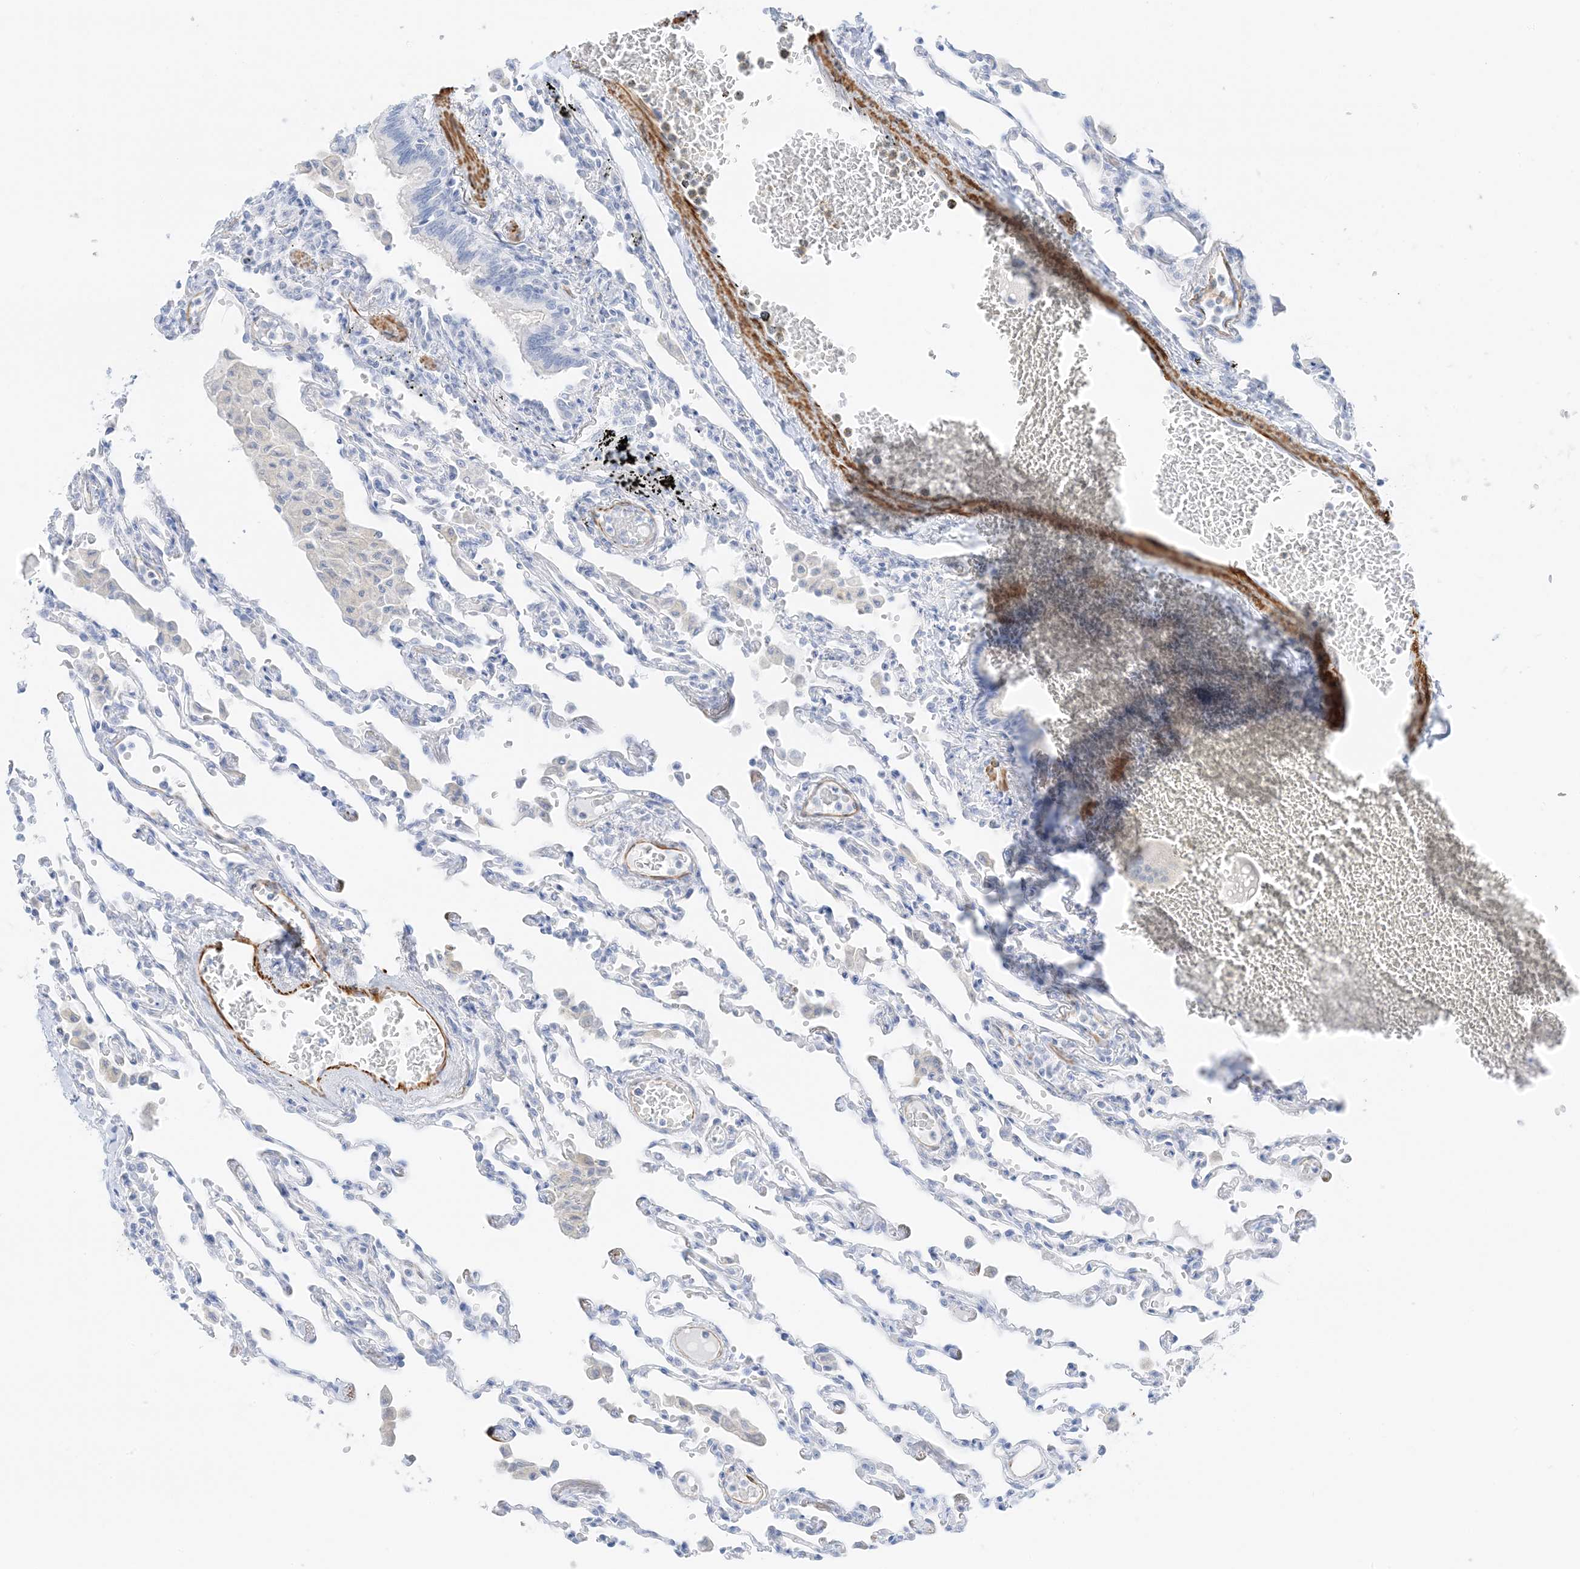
{"staining": {"intensity": "negative", "quantity": "none", "location": "none"}, "tissue": "lung", "cell_type": "Alveolar cells", "image_type": "normal", "snomed": [{"axis": "morphology", "description": "Normal tissue, NOS"}, {"axis": "topography", "description": "Bronchus"}, {"axis": "topography", "description": "Lung"}], "caption": "Alveolar cells are negative for protein expression in benign human lung.", "gene": "SLC22A13", "patient": {"sex": "female", "age": 49}}